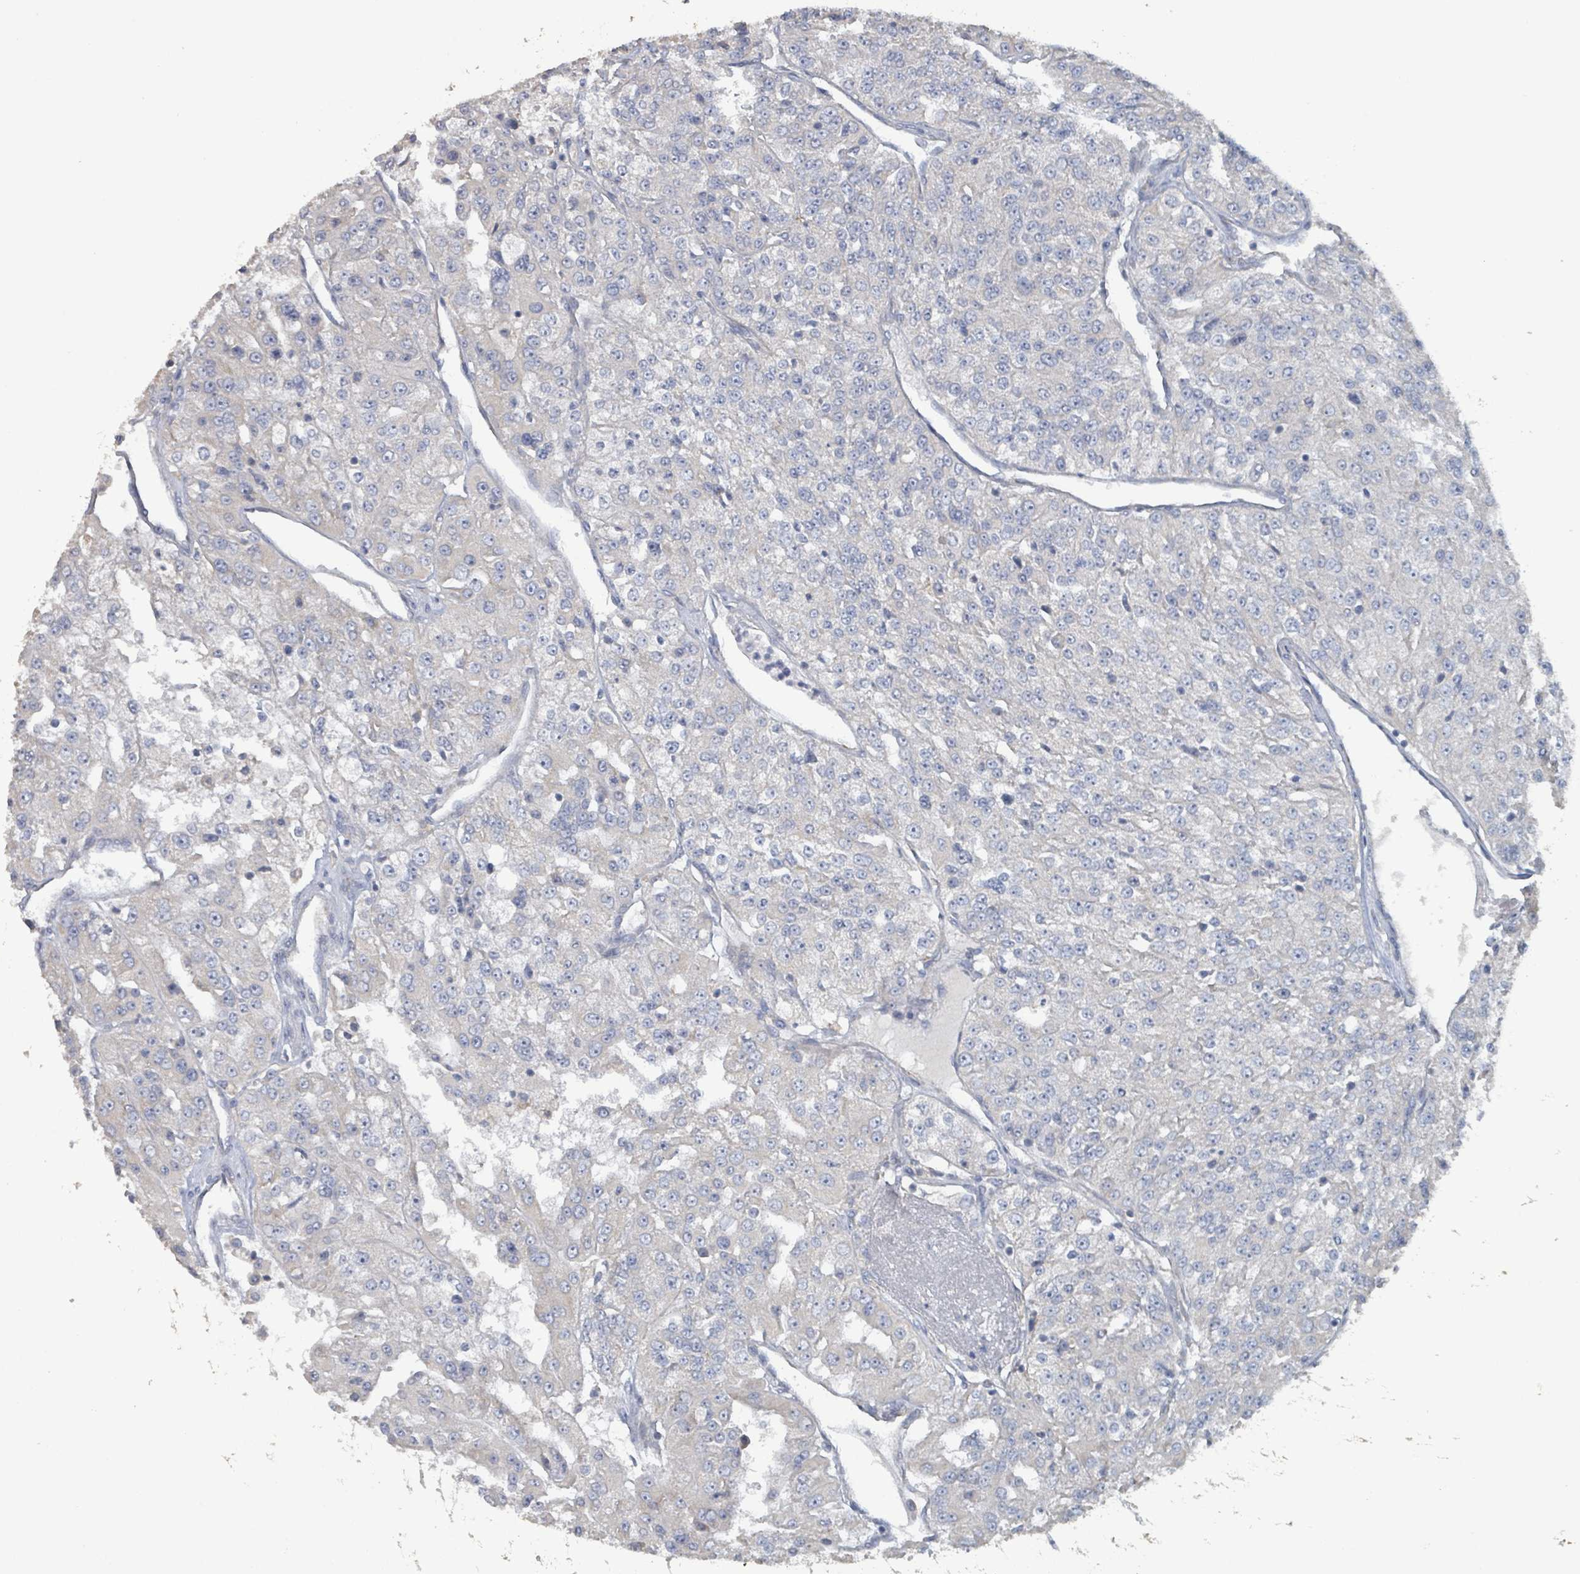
{"staining": {"intensity": "negative", "quantity": "none", "location": "none"}, "tissue": "renal cancer", "cell_type": "Tumor cells", "image_type": "cancer", "snomed": [{"axis": "morphology", "description": "Adenocarcinoma, NOS"}, {"axis": "topography", "description": "Kidney"}], "caption": "This is a micrograph of IHC staining of renal cancer (adenocarcinoma), which shows no staining in tumor cells.", "gene": "RPL32", "patient": {"sex": "female", "age": 63}}